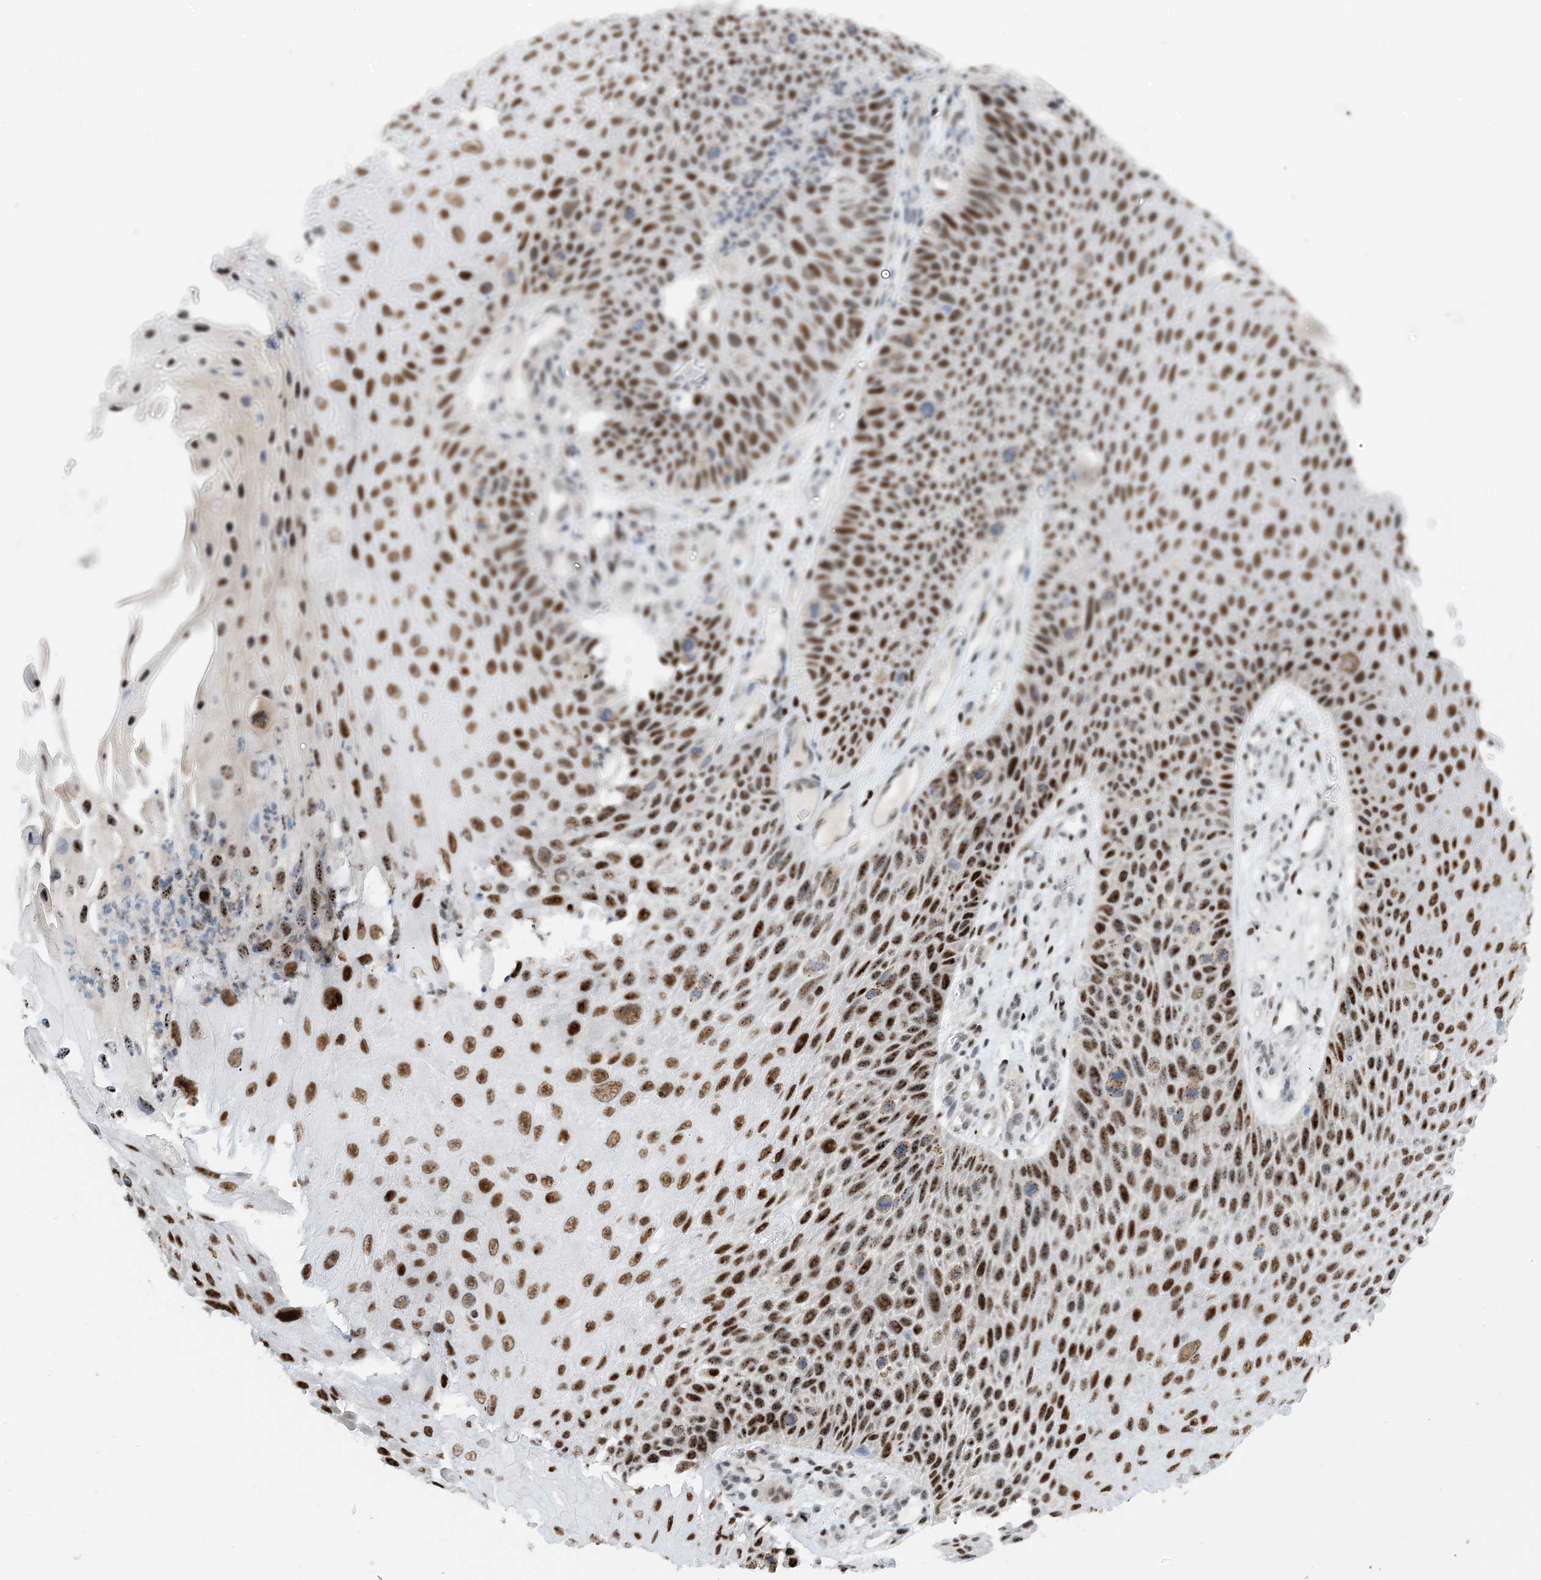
{"staining": {"intensity": "strong", "quantity": ">75%", "location": "nuclear"}, "tissue": "skin cancer", "cell_type": "Tumor cells", "image_type": "cancer", "snomed": [{"axis": "morphology", "description": "Squamous cell carcinoma, NOS"}, {"axis": "topography", "description": "Skin"}], "caption": "The micrograph reveals immunohistochemical staining of skin cancer (squamous cell carcinoma). There is strong nuclear positivity is present in about >75% of tumor cells. (DAB IHC with brightfield microscopy, high magnification).", "gene": "HEMK1", "patient": {"sex": "female", "age": 88}}